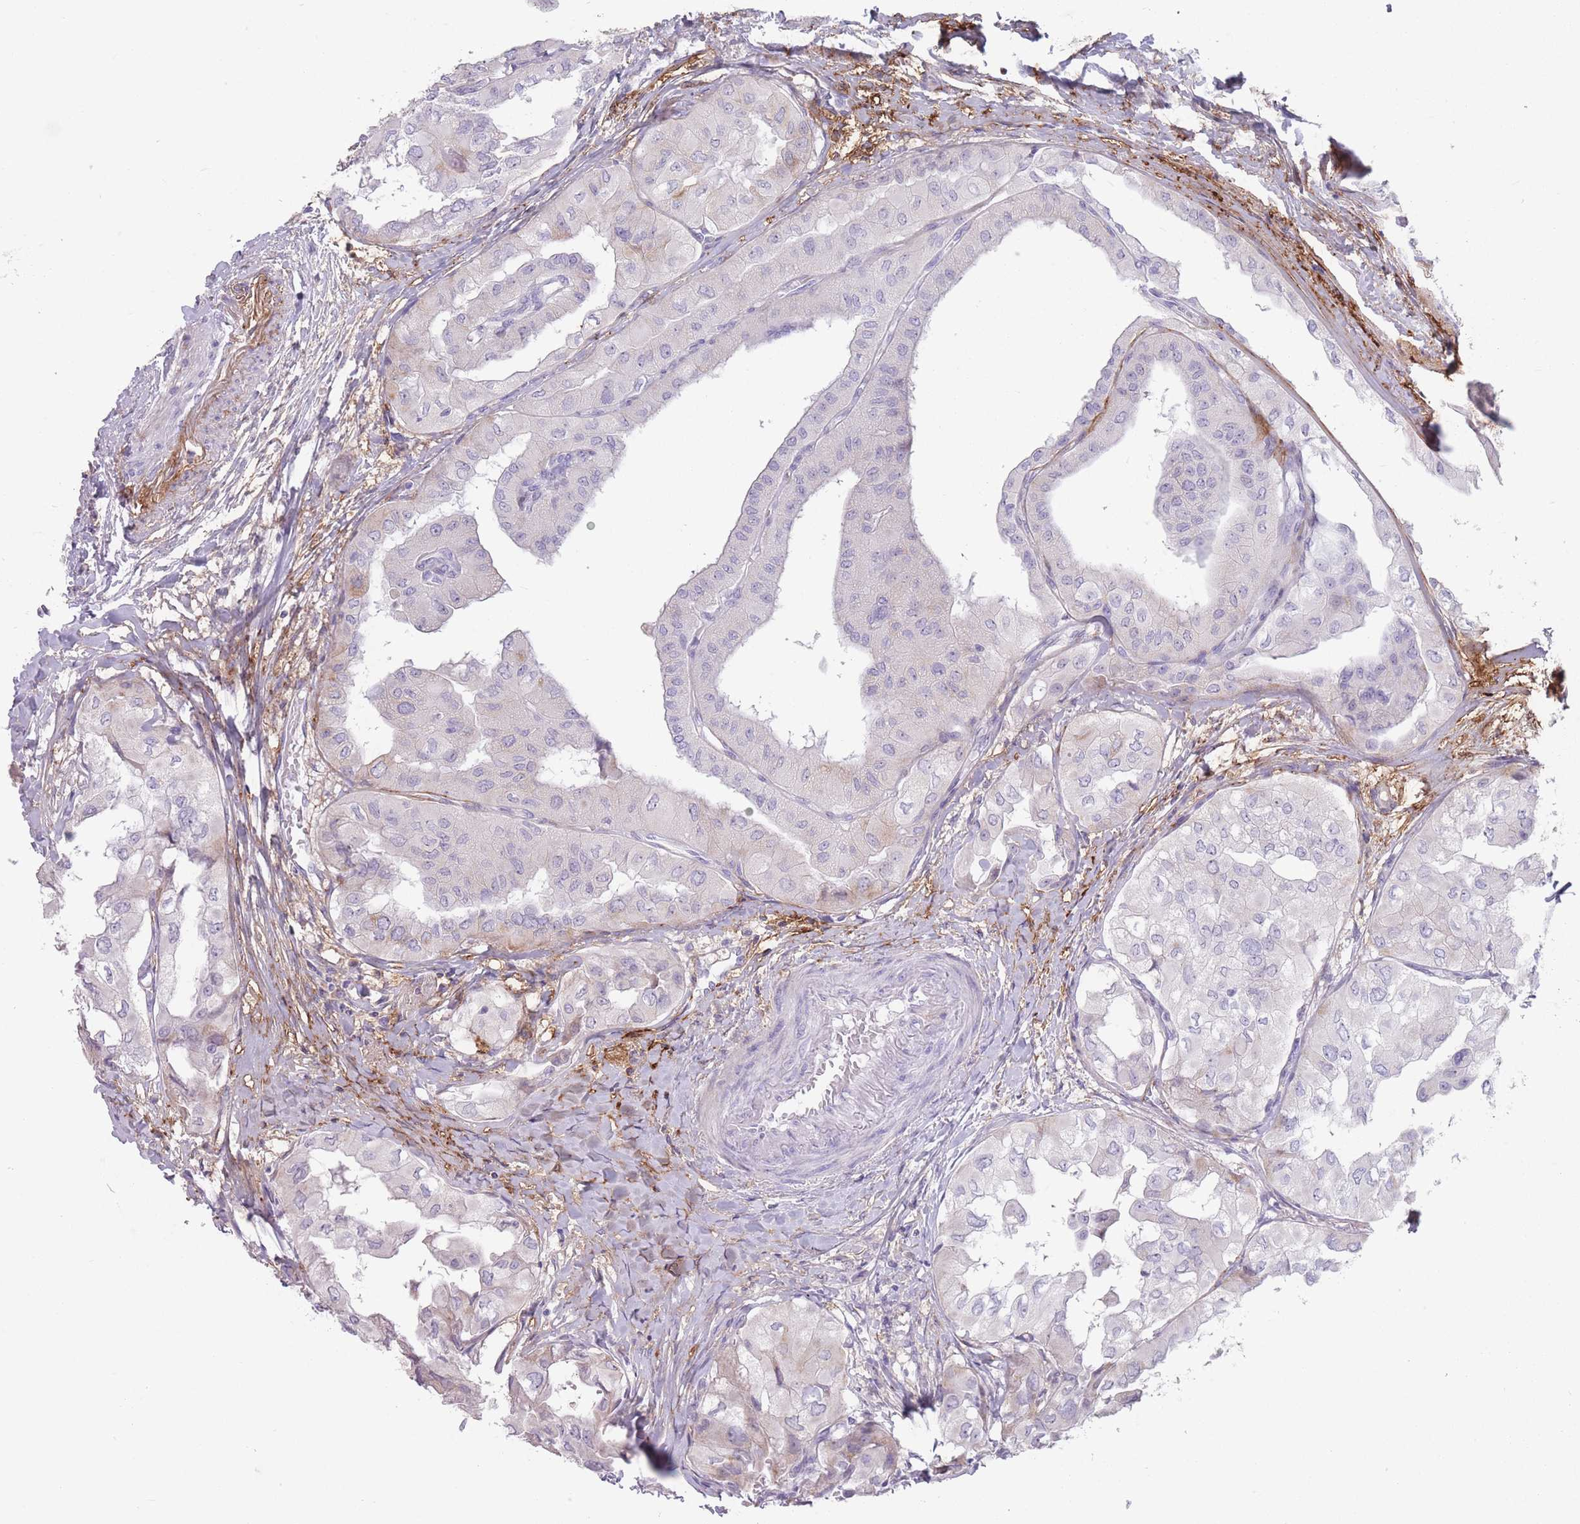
{"staining": {"intensity": "negative", "quantity": "none", "location": "none"}, "tissue": "thyroid cancer", "cell_type": "Tumor cells", "image_type": "cancer", "snomed": [{"axis": "morphology", "description": "Papillary adenocarcinoma, NOS"}, {"axis": "topography", "description": "Thyroid gland"}], "caption": "This is a photomicrograph of IHC staining of thyroid cancer (papillary adenocarcinoma), which shows no positivity in tumor cells.", "gene": "PAIP2B", "patient": {"sex": "female", "age": 59}}